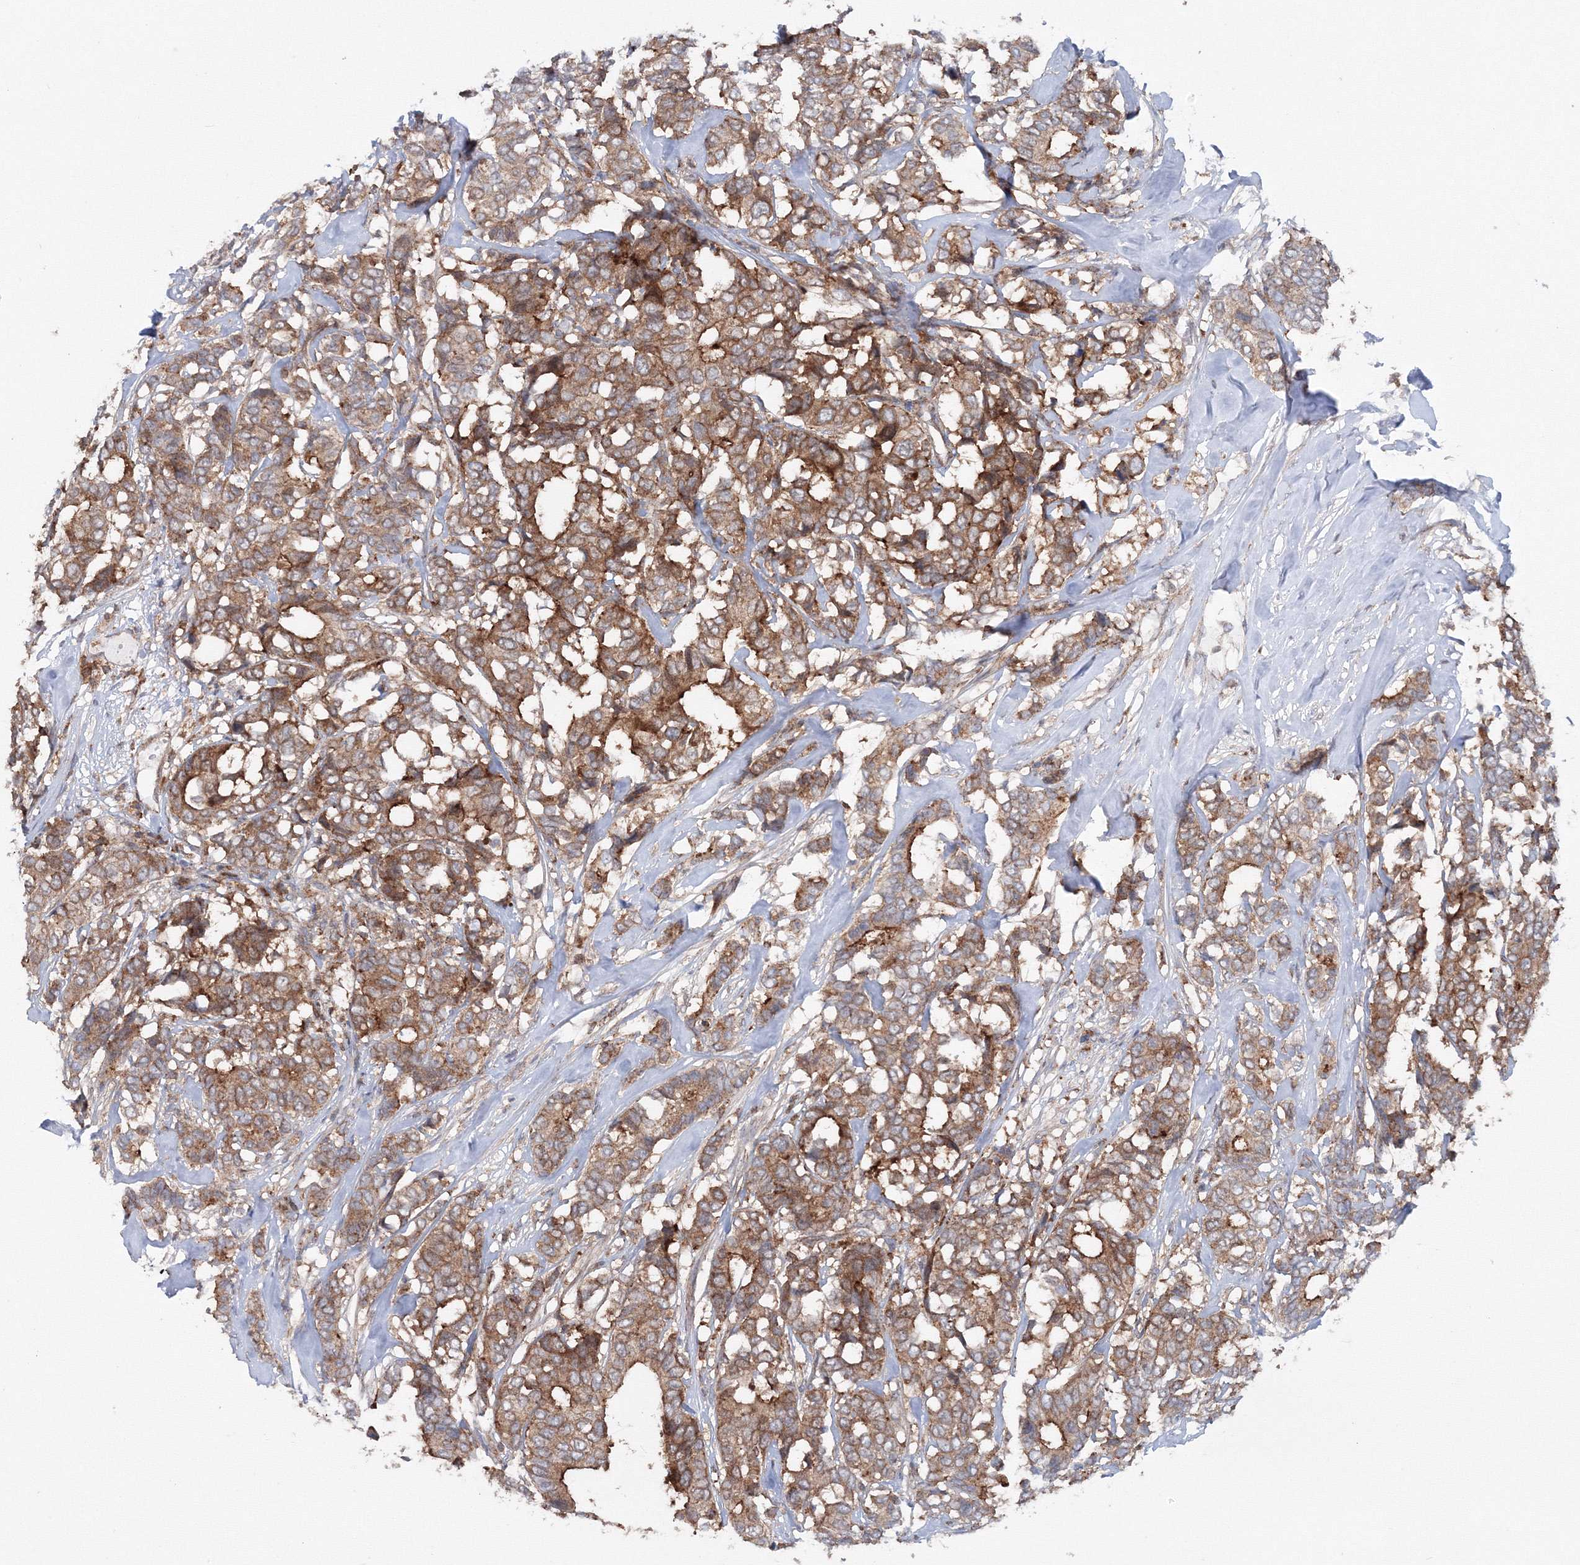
{"staining": {"intensity": "moderate", "quantity": ">75%", "location": "cytoplasmic/membranous"}, "tissue": "breast cancer", "cell_type": "Tumor cells", "image_type": "cancer", "snomed": [{"axis": "morphology", "description": "Duct carcinoma"}, {"axis": "topography", "description": "Breast"}], "caption": "The histopathology image reveals a brown stain indicating the presence of a protein in the cytoplasmic/membranous of tumor cells in breast cancer.", "gene": "GGA2", "patient": {"sex": "female", "age": 87}}